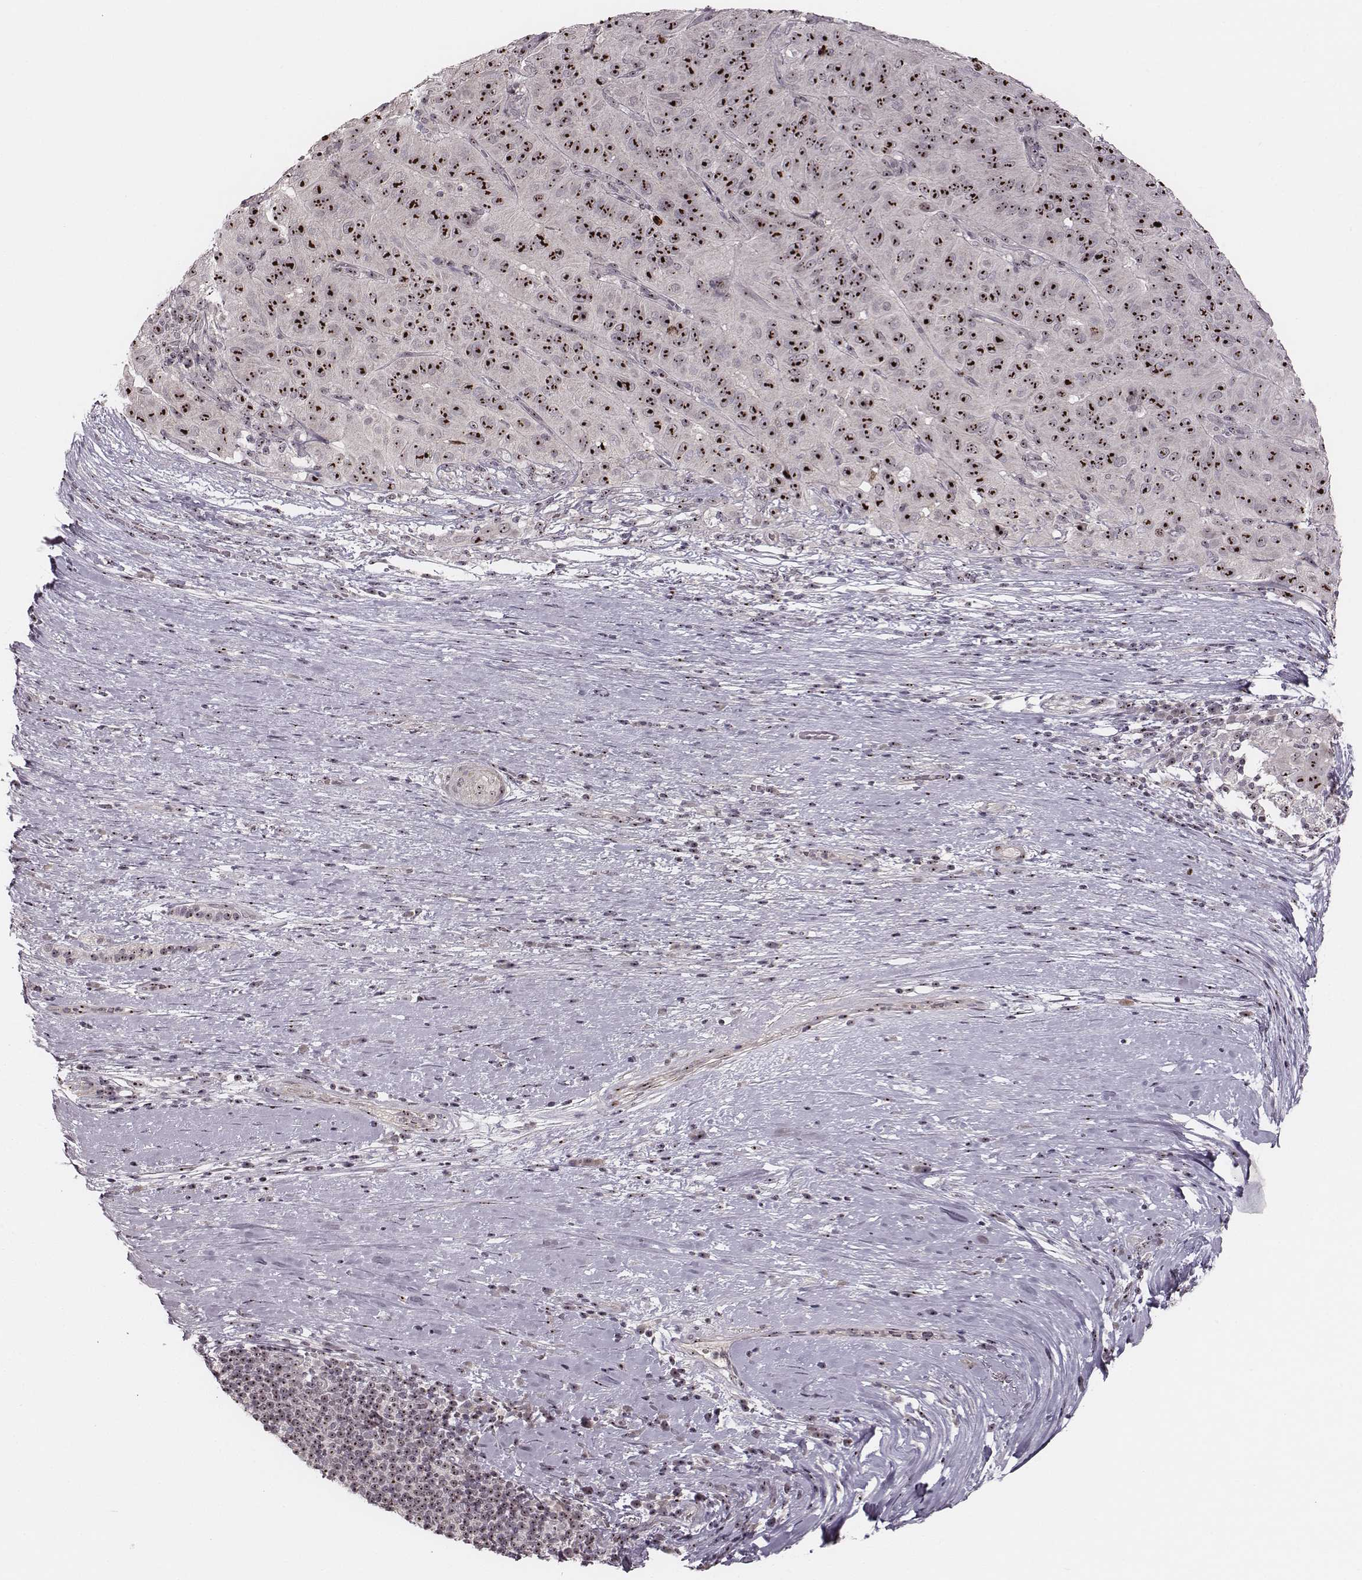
{"staining": {"intensity": "moderate", "quantity": ">75%", "location": "nuclear"}, "tissue": "pancreatic cancer", "cell_type": "Tumor cells", "image_type": "cancer", "snomed": [{"axis": "morphology", "description": "Adenocarcinoma, NOS"}, {"axis": "topography", "description": "Pancreas"}], "caption": "Moderate nuclear protein positivity is present in about >75% of tumor cells in pancreatic adenocarcinoma. (IHC, brightfield microscopy, high magnification).", "gene": "NOP56", "patient": {"sex": "male", "age": 63}}